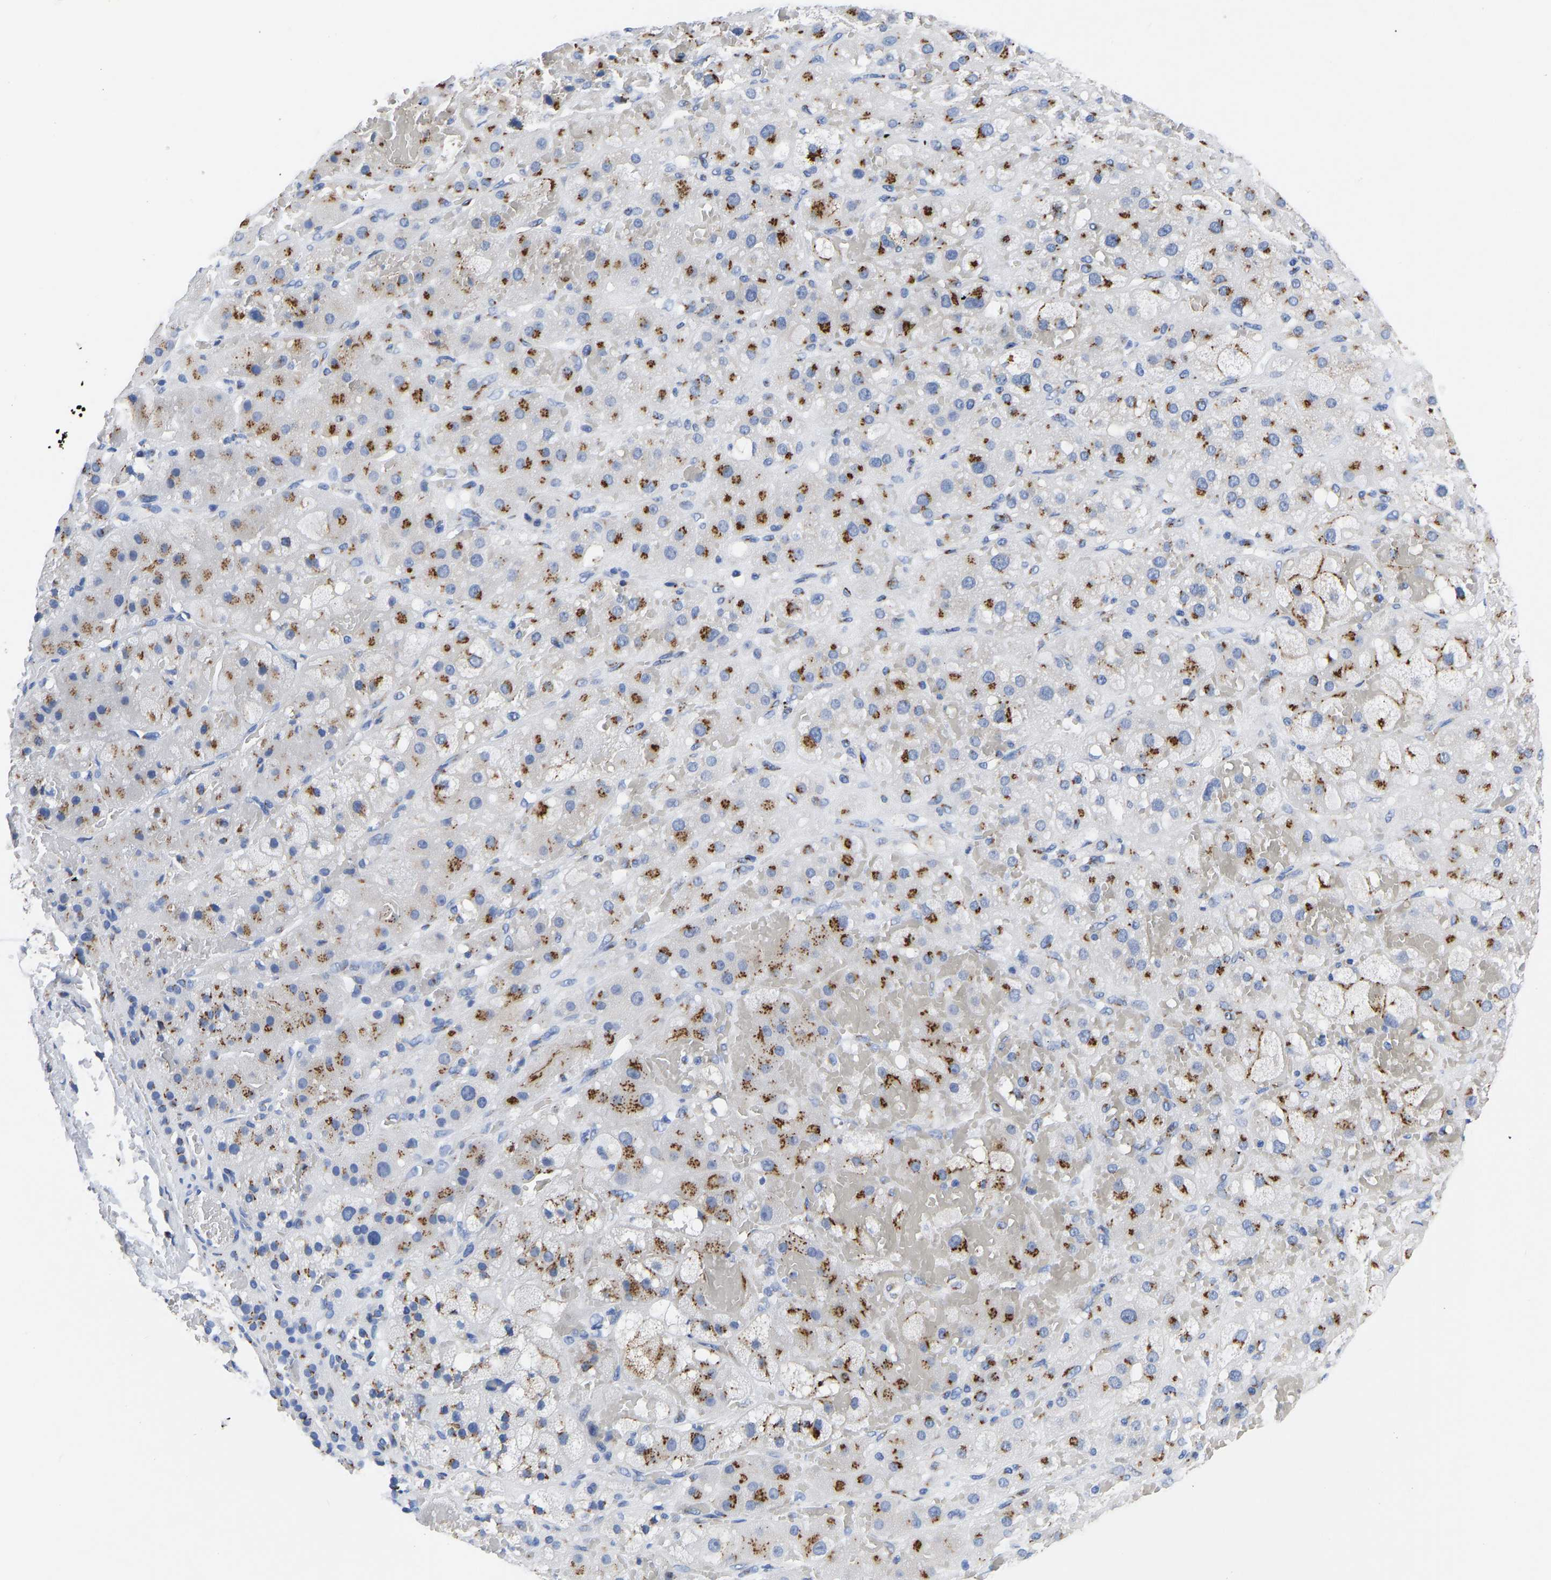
{"staining": {"intensity": "strong", "quantity": ">75%", "location": "cytoplasmic/membranous"}, "tissue": "adrenal gland", "cell_type": "Glandular cells", "image_type": "normal", "snomed": [{"axis": "morphology", "description": "Normal tissue, NOS"}, {"axis": "topography", "description": "Adrenal gland"}], "caption": "High-magnification brightfield microscopy of unremarkable adrenal gland stained with DAB (brown) and counterstained with hematoxylin (blue). glandular cells exhibit strong cytoplasmic/membranous staining is seen in approximately>75% of cells. (DAB = brown stain, brightfield microscopy at high magnification).", "gene": "TMEM87A", "patient": {"sex": "female", "age": 47}}